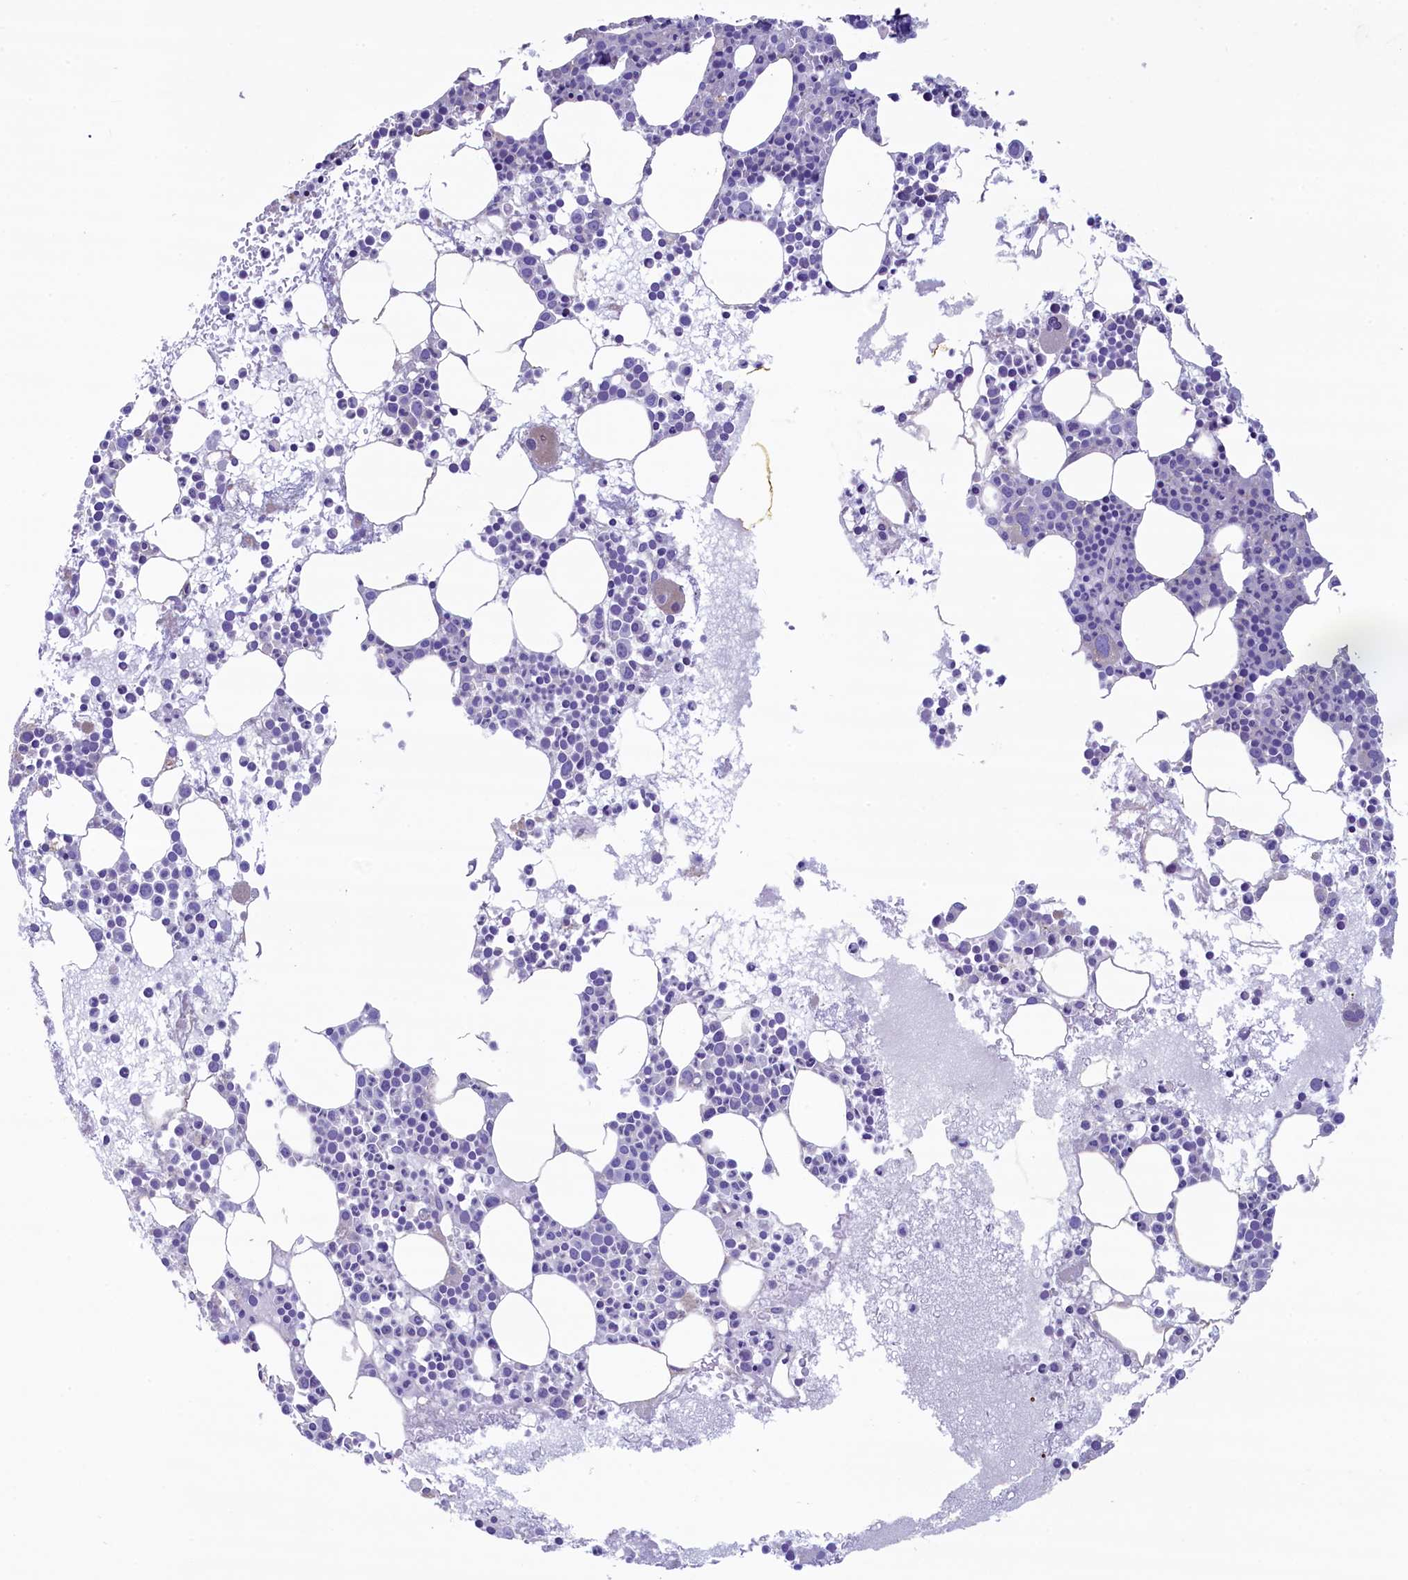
{"staining": {"intensity": "negative", "quantity": "none", "location": "none"}, "tissue": "bone marrow", "cell_type": "Hematopoietic cells", "image_type": "normal", "snomed": [{"axis": "morphology", "description": "Normal tissue, NOS"}, {"axis": "topography", "description": "Bone marrow"}], "caption": "The histopathology image displays no staining of hematopoietic cells in benign bone marrow. The staining is performed using DAB brown chromogen with nuclei counter-stained in using hematoxylin.", "gene": "KRBOX5", "patient": {"sex": "female", "age": 76}}